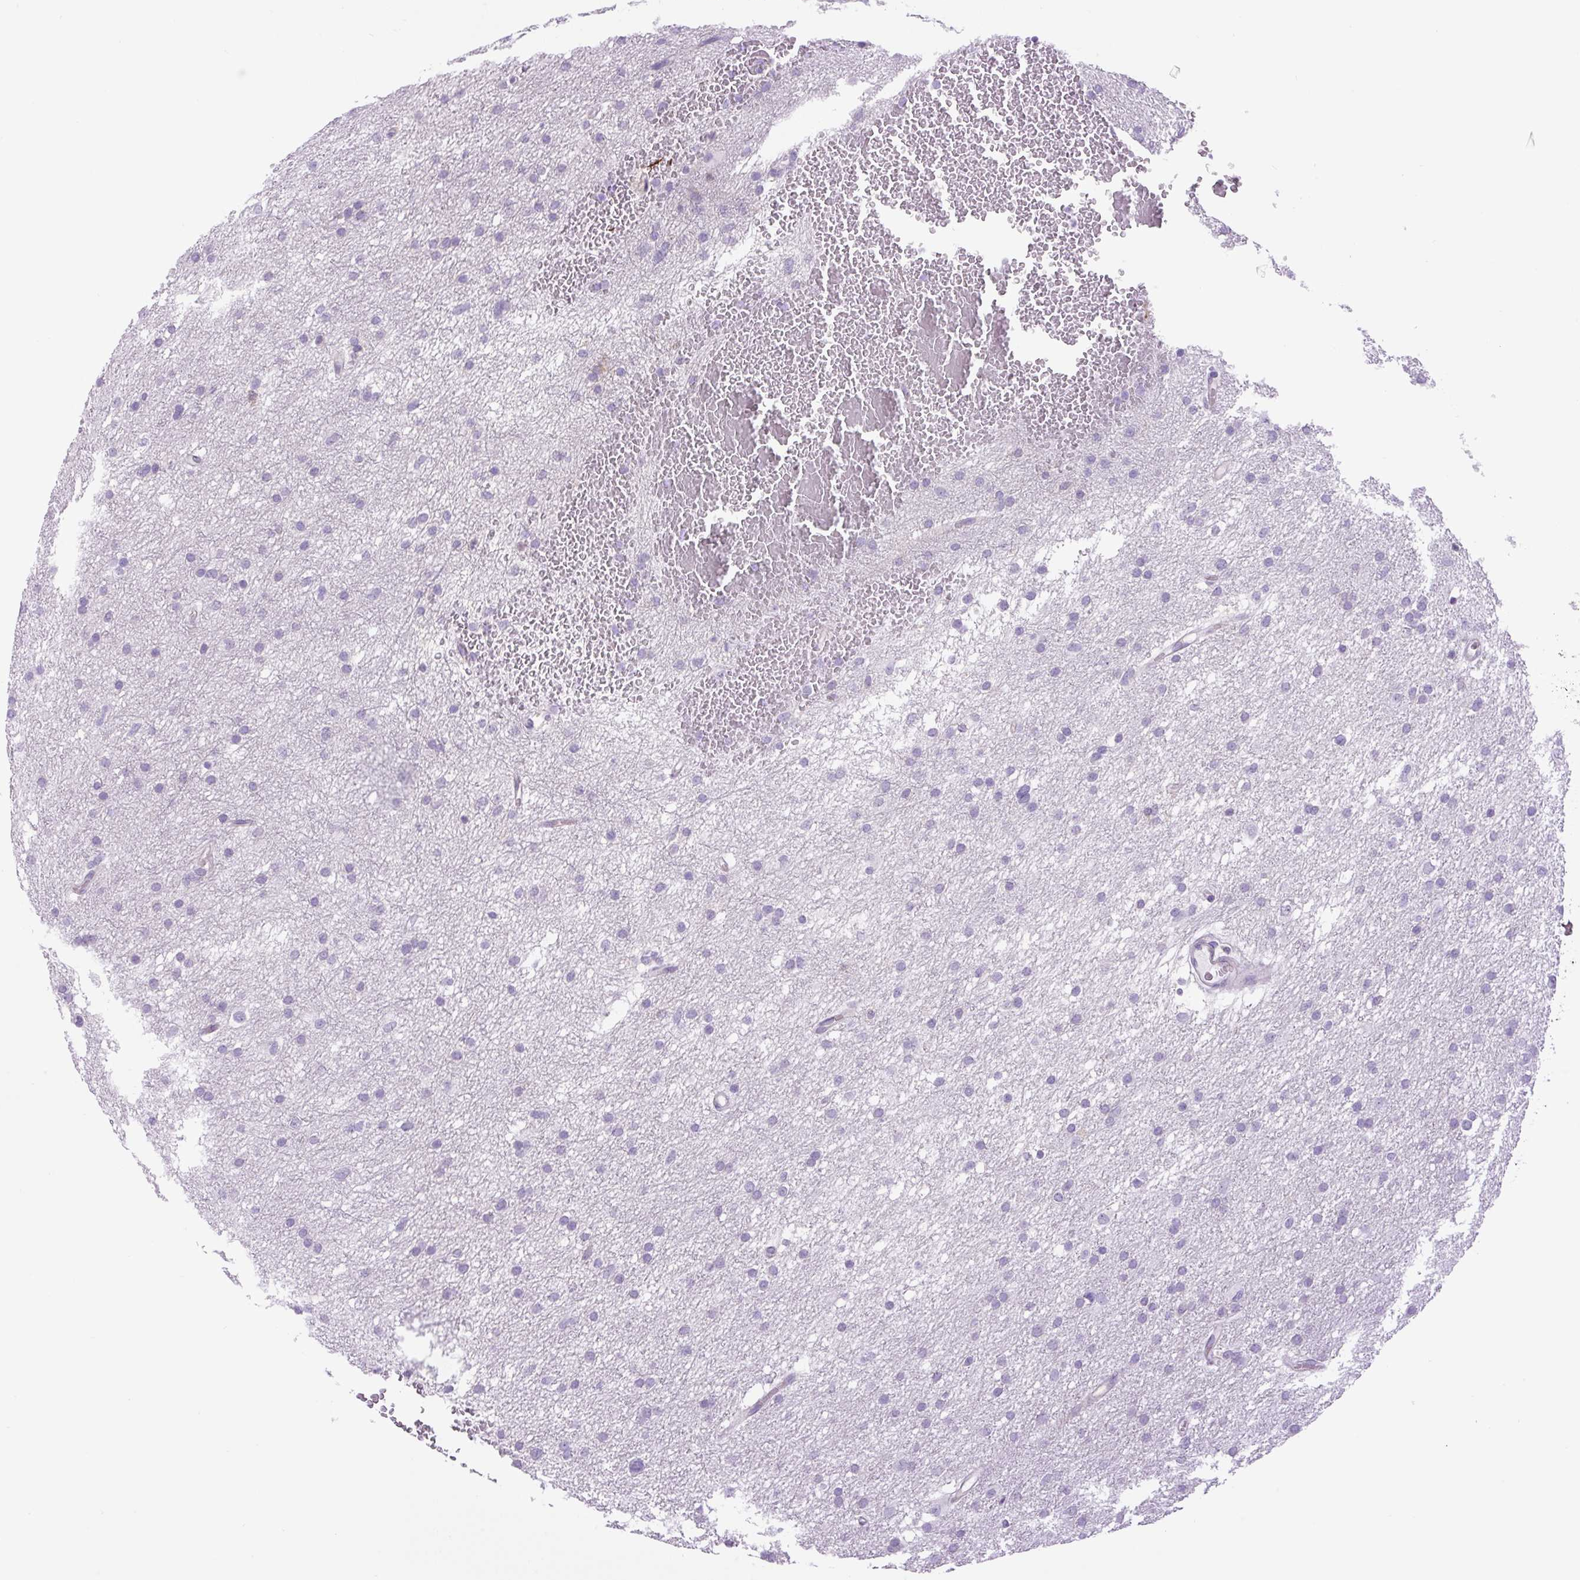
{"staining": {"intensity": "negative", "quantity": "none", "location": "none"}, "tissue": "glioma", "cell_type": "Tumor cells", "image_type": "cancer", "snomed": [{"axis": "morphology", "description": "Glioma, malignant, High grade"}, {"axis": "topography", "description": "Cerebral cortex"}], "caption": "Immunohistochemistry image of human glioma stained for a protein (brown), which demonstrates no expression in tumor cells.", "gene": "MINK1", "patient": {"sex": "female", "age": 36}}